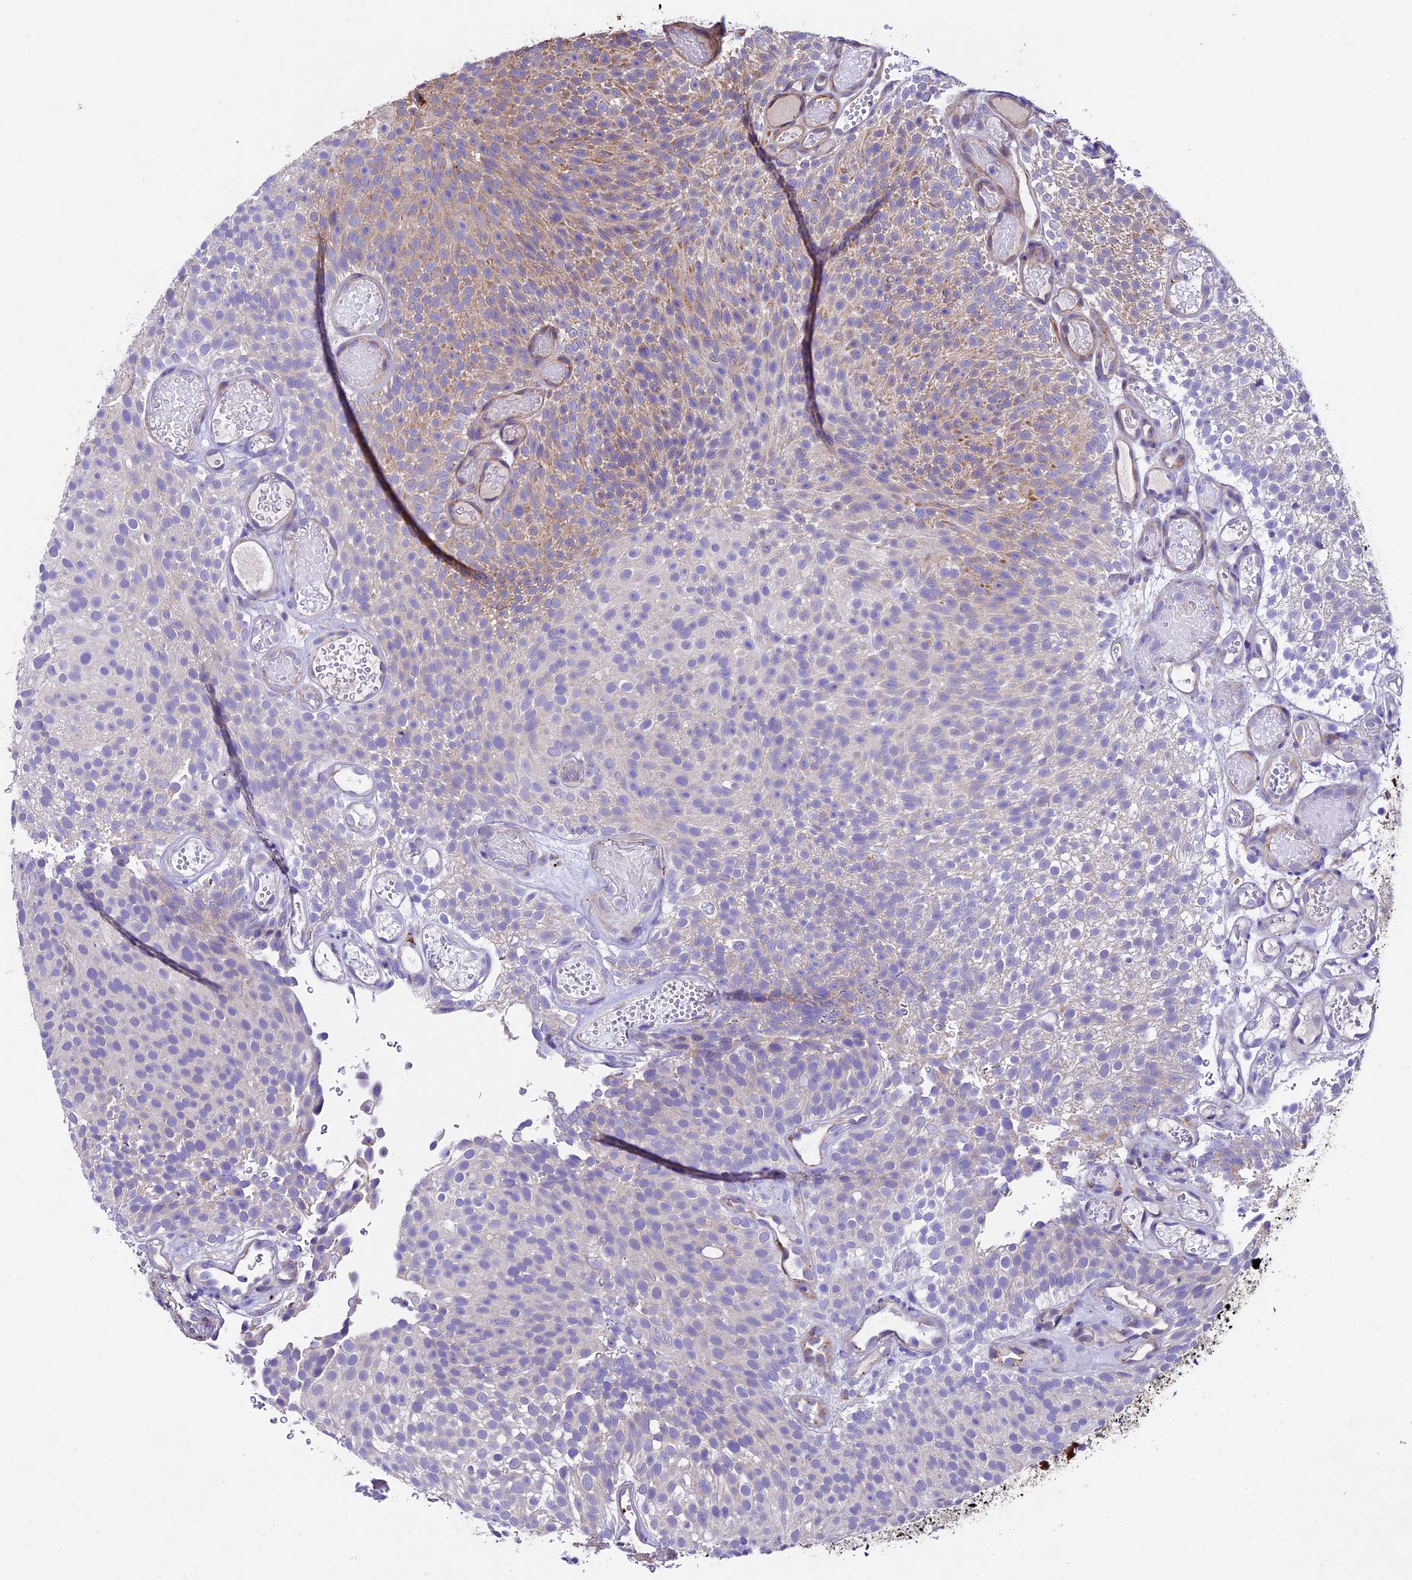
{"staining": {"intensity": "moderate", "quantity": "<25%", "location": "cytoplasmic/membranous"}, "tissue": "urothelial cancer", "cell_type": "Tumor cells", "image_type": "cancer", "snomed": [{"axis": "morphology", "description": "Urothelial carcinoma, Low grade"}, {"axis": "topography", "description": "Urinary bladder"}], "caption": "Low-grade urothelial carcinoma tissue reveals moderate cytoplasmic/membranous expression in about <25% of tumor cells", "gene": "LSM7", "patient": {"sex": "male", "age": 78}}